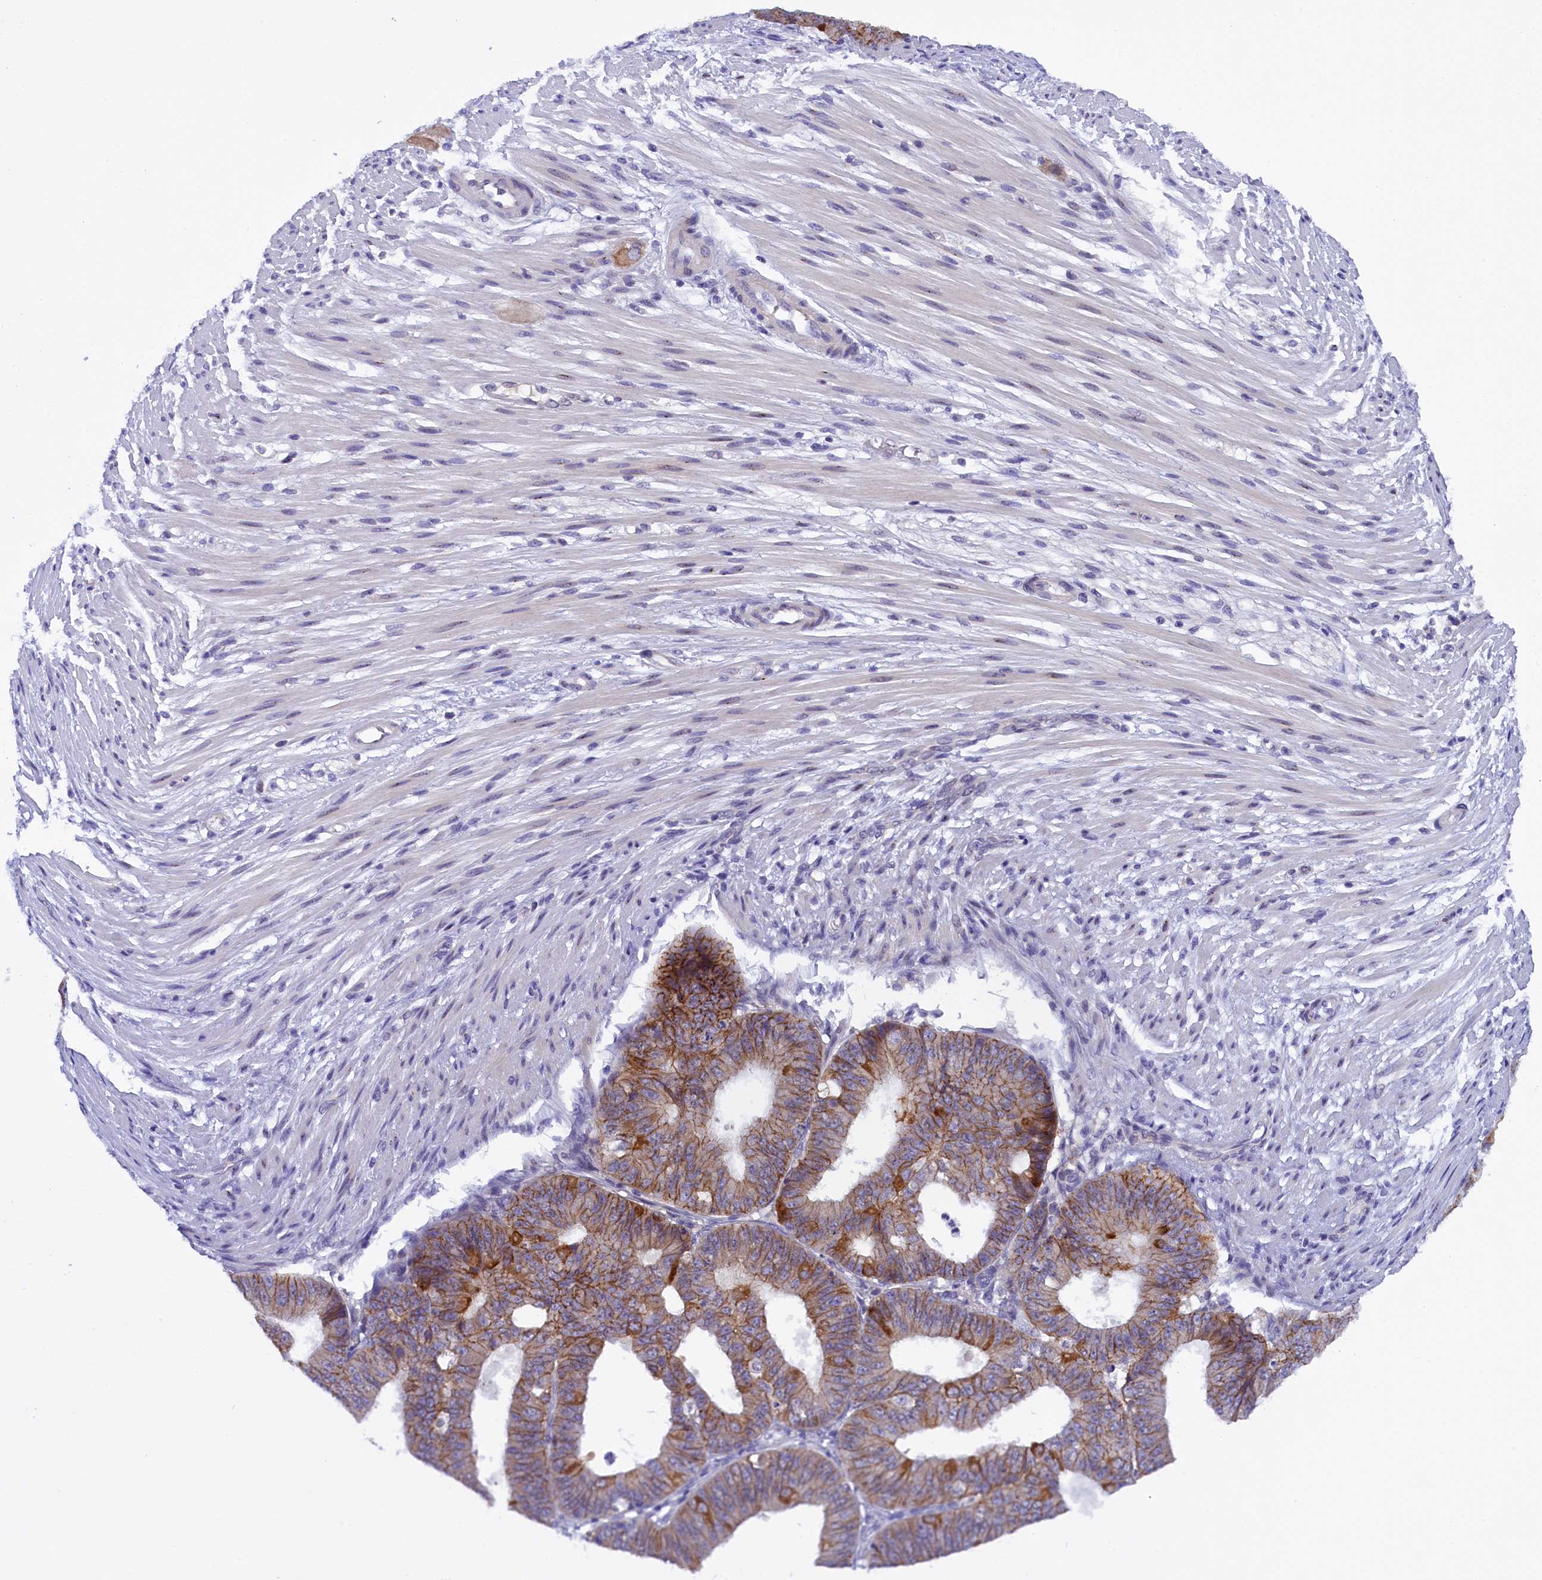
{"staining": {"intensity": "moderate", "quantity": ">75%", "location": "cytoplasmic/membranous"}, "tissue": "ovarian cancer", "cell_type": "Tumor cells", "image_type": "cancer", "snomed": [{"axis": "morphology", "description": "Carcinoma, endometroid"}, {"axis": "topography", "description": "Appendix"}, {"axis": "topography", "description": "Ovary"}], "caption": "Human ovarian cancer stained for a protein (brown) demonstrates moderate cytoplasmic/membranous positive expression in approximately >75% of tumor cells.", "gene": "ENKD1", "patient": {"sex": "female", "age": 42}}